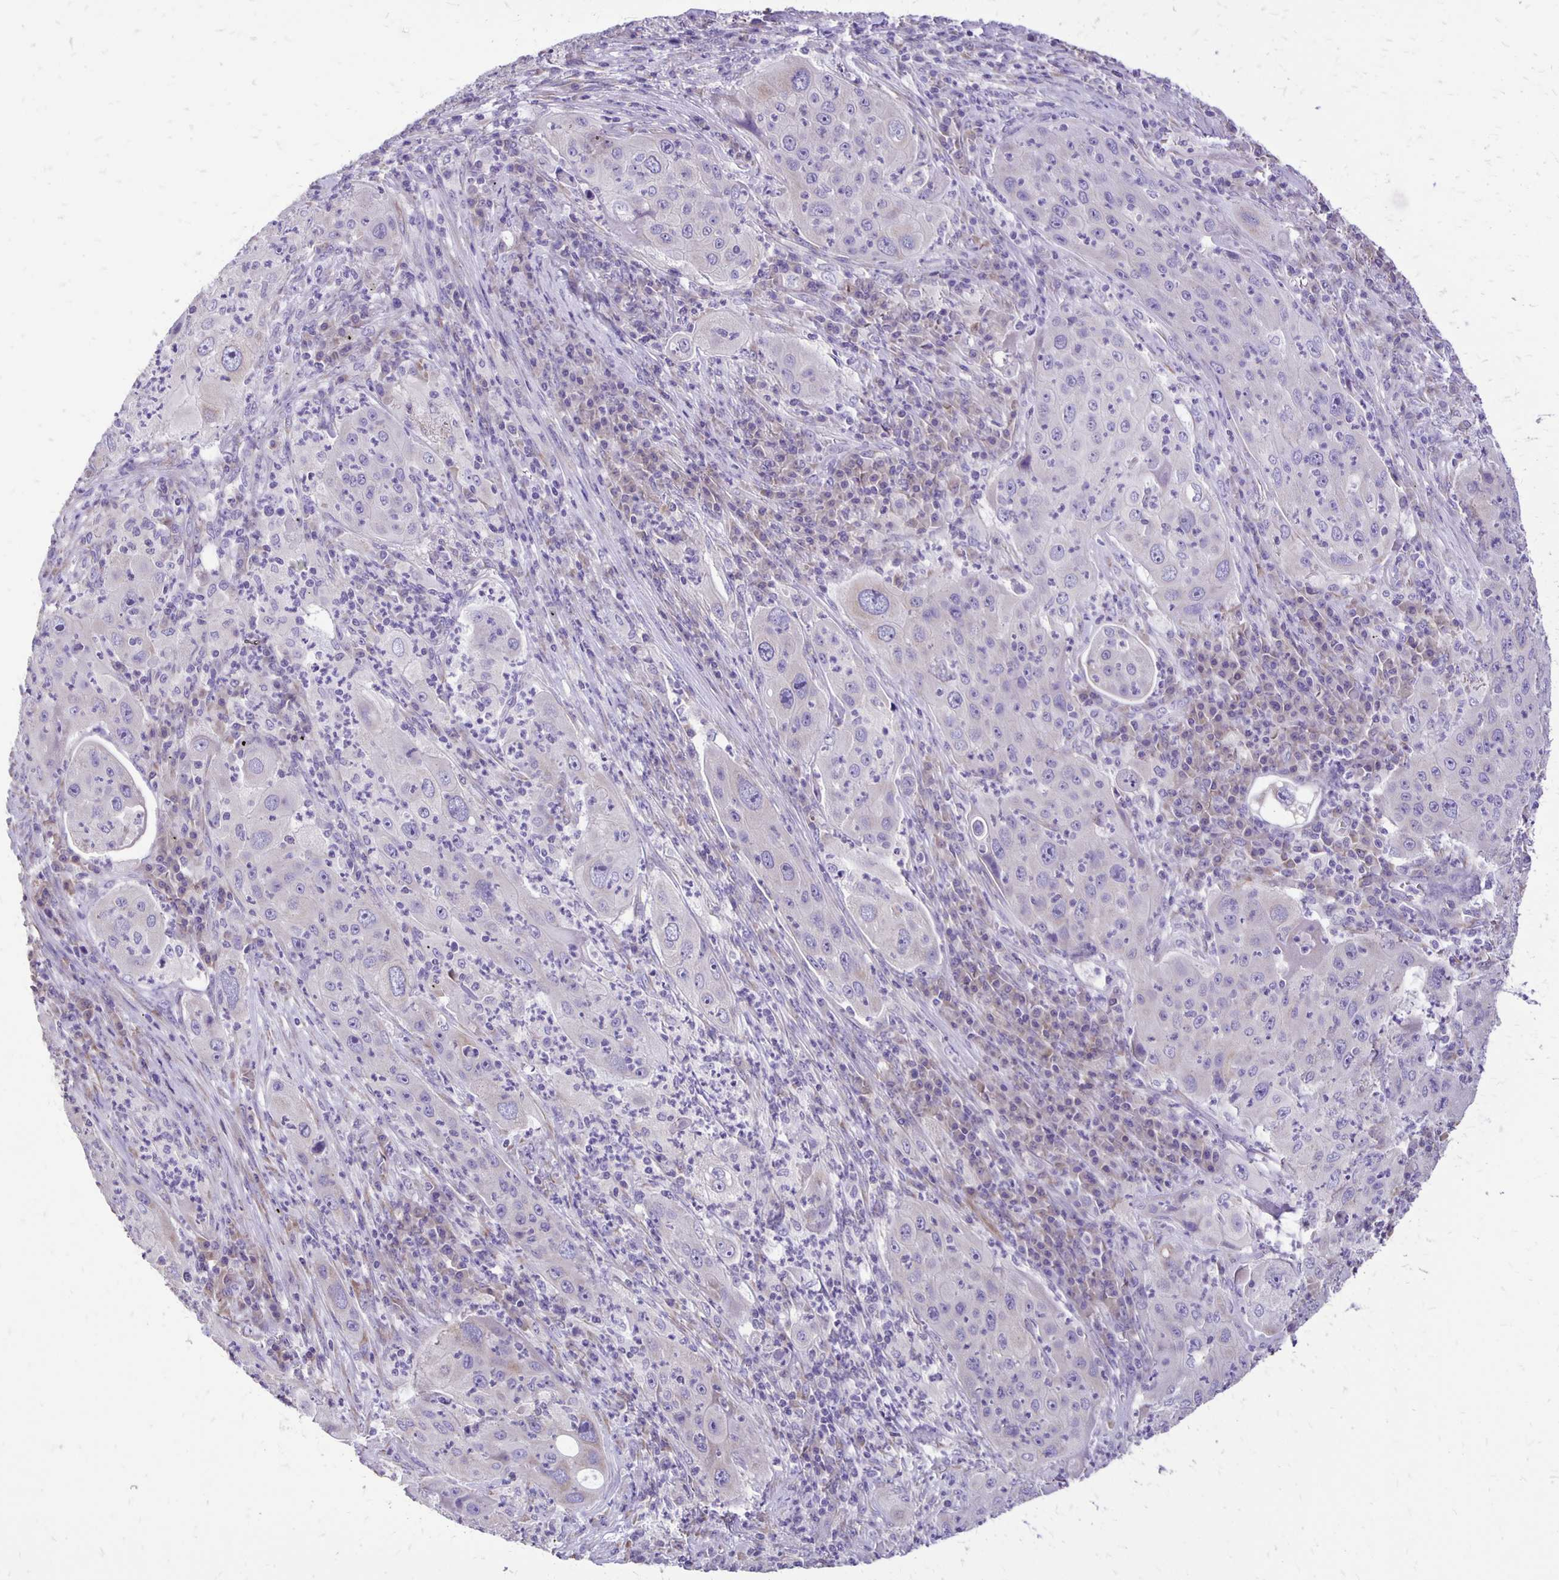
{"staining": {"intensity": "negative", "quantity": "none", "location": "none"}, "tissue": "lung cancer", "cell_type": "Tumor cells", "image_type": "cancer", "snomed": [{"axis": "morphology", "description": "Squamous cell carcinoma, NOS"}, {"axis": "topography", "description": "Lung"}], "caption": "IHC micrograph of human lung squamous cell carcinoma stained for a protein (brown), which demonstrates no positivity in tumor cells.", "gene": "ANKRD45", "patient": {"sex": "female", "age": 59}}